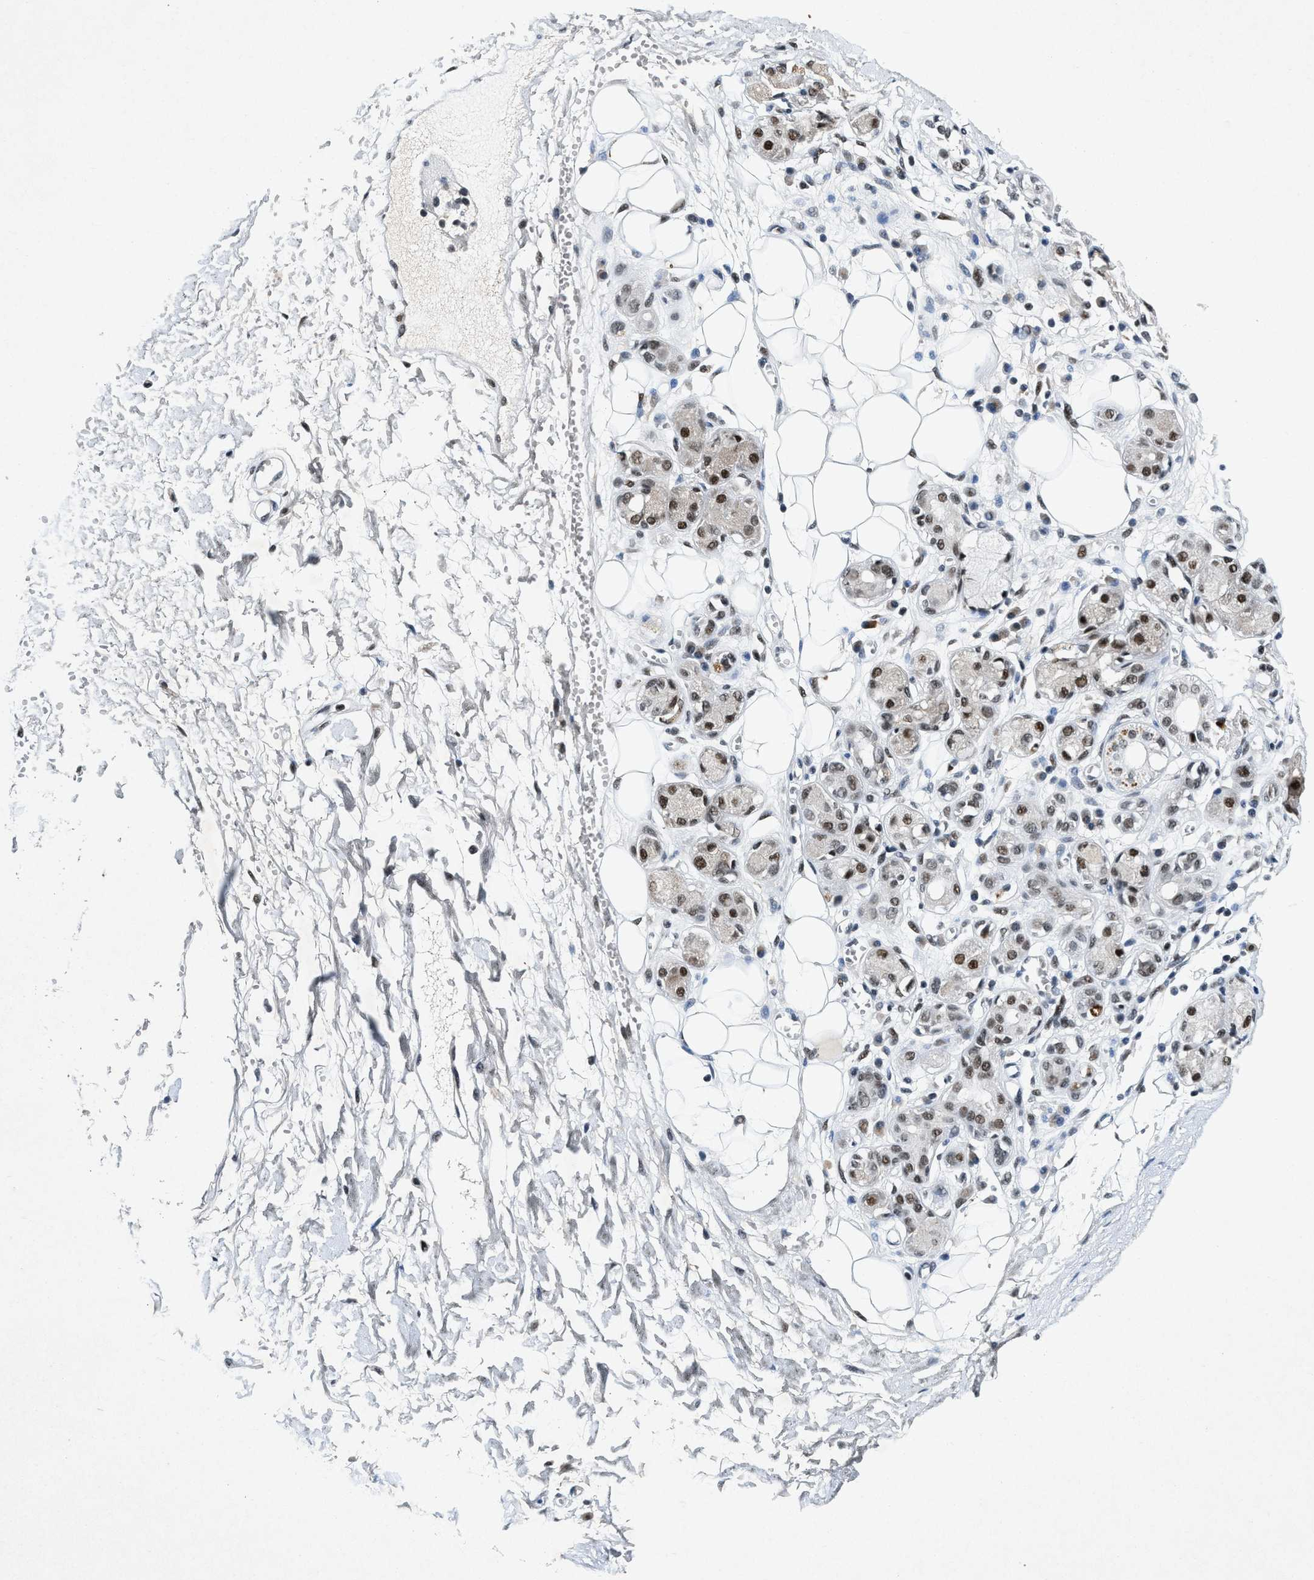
{"staining": {"intensity": "negative", "quantity": "none", "location": "none"}, "tissue": "adipose tissue", "cell_type": "Adipocytes", "image_type": "normal", "snomed": [{"axis": "morphology", "description": "Normal tissue, NOS"}, {"axis": "morphology", "description": "Inflammation, NOS"}, {"axis": "topography", "description": "Salivary gland"}, {"axis": "topography", "description": "Peripheral nerve tissue"}], "caption": "The image shows no staining of adipocytes in benign adipose tissue. The staining is performed using DAB (3,3'-diaminobenzidine) brown chromogen with nuclei counter-stained in using hematoxylin.", "gene": "NCOA1", "patient": {"sex": "female", "age": 75}}